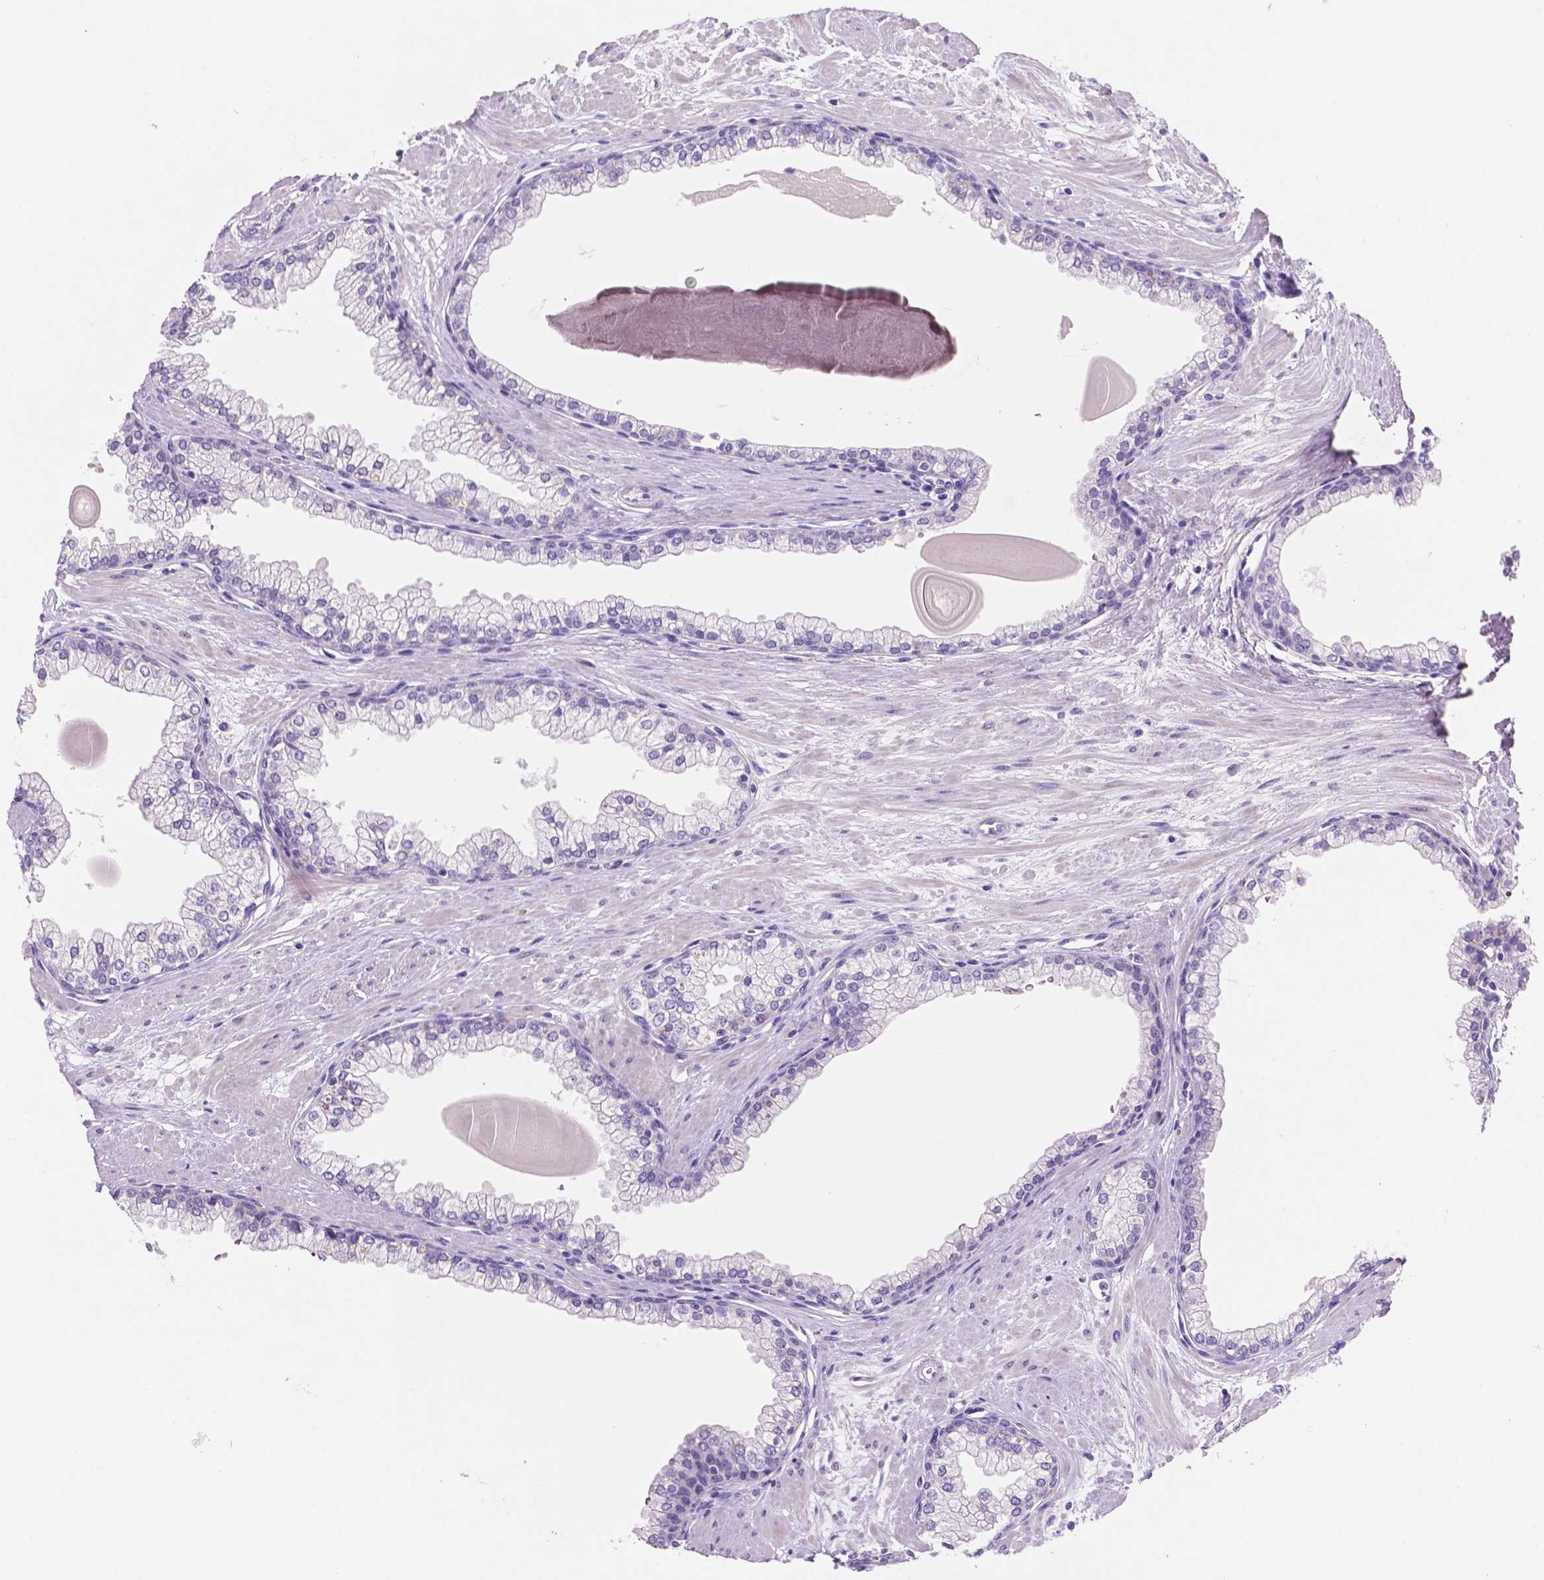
{"staining": {"intensity": "negative", "quantity": "none", "location": "none"}, "tissue": "prostate", "cell_type": "Glandular cells", "image_type": "normal", "snomed": [{"axis": "morphology", "description": "Normal tissue, NOS"}, {"axis": "topography", "description": "Prostate"}, {"axis": "topography", "description": "Peripheral nerve tissue"}], "caption": "IHC micrograph of benign prostate: prostate stained with DAB exhibits no significant protein staining in glandular cells. (Stains: DAB (3,3'-diaminobenzidine) IHC with hematoxylin counter stain, Microscopy: brightfield microscopy at high magnification).", "gene": "EBLN2", "patient": {"sex": "male", "age": 61}}